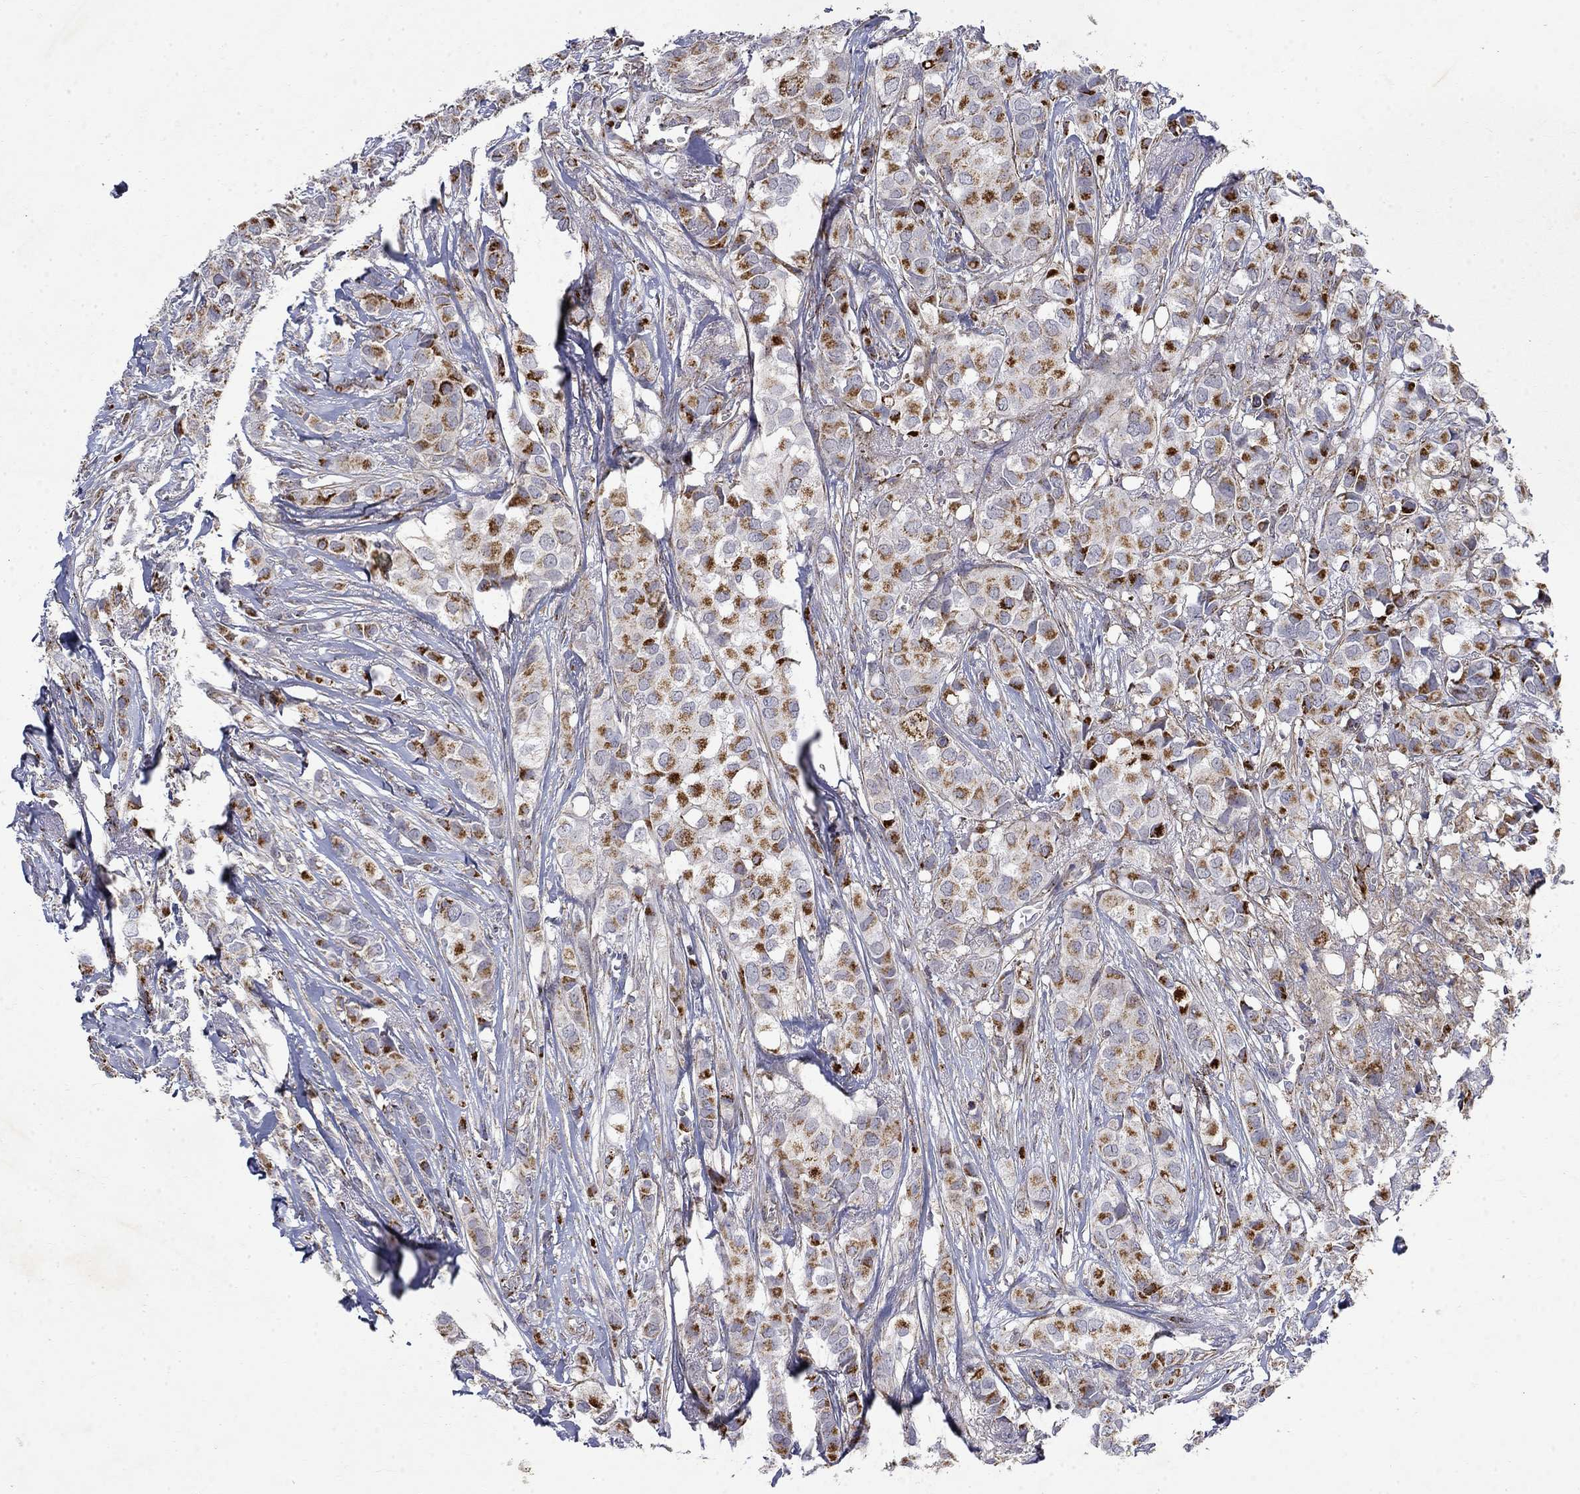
{"staining": {"intensity": "strong", "quantity": "25%-75%", "location": "cytoplasmic/membranous"}, "tissue": "breast cancer", "cell_type": "Tumor cells", "image_type": "cancer", "snomed": [{"axis": "morphology", "description": "Duct carcinoma"}, {"axis": "topography", "description": "Breast"}], "caption": "A high amount of strong cytoplasmic/membranous staining is present in approximately 25%-75% of tumor cells in breast cancer tissue.", "gene": "PCBP3", "patient": {"sex": "female", "age": 85}}